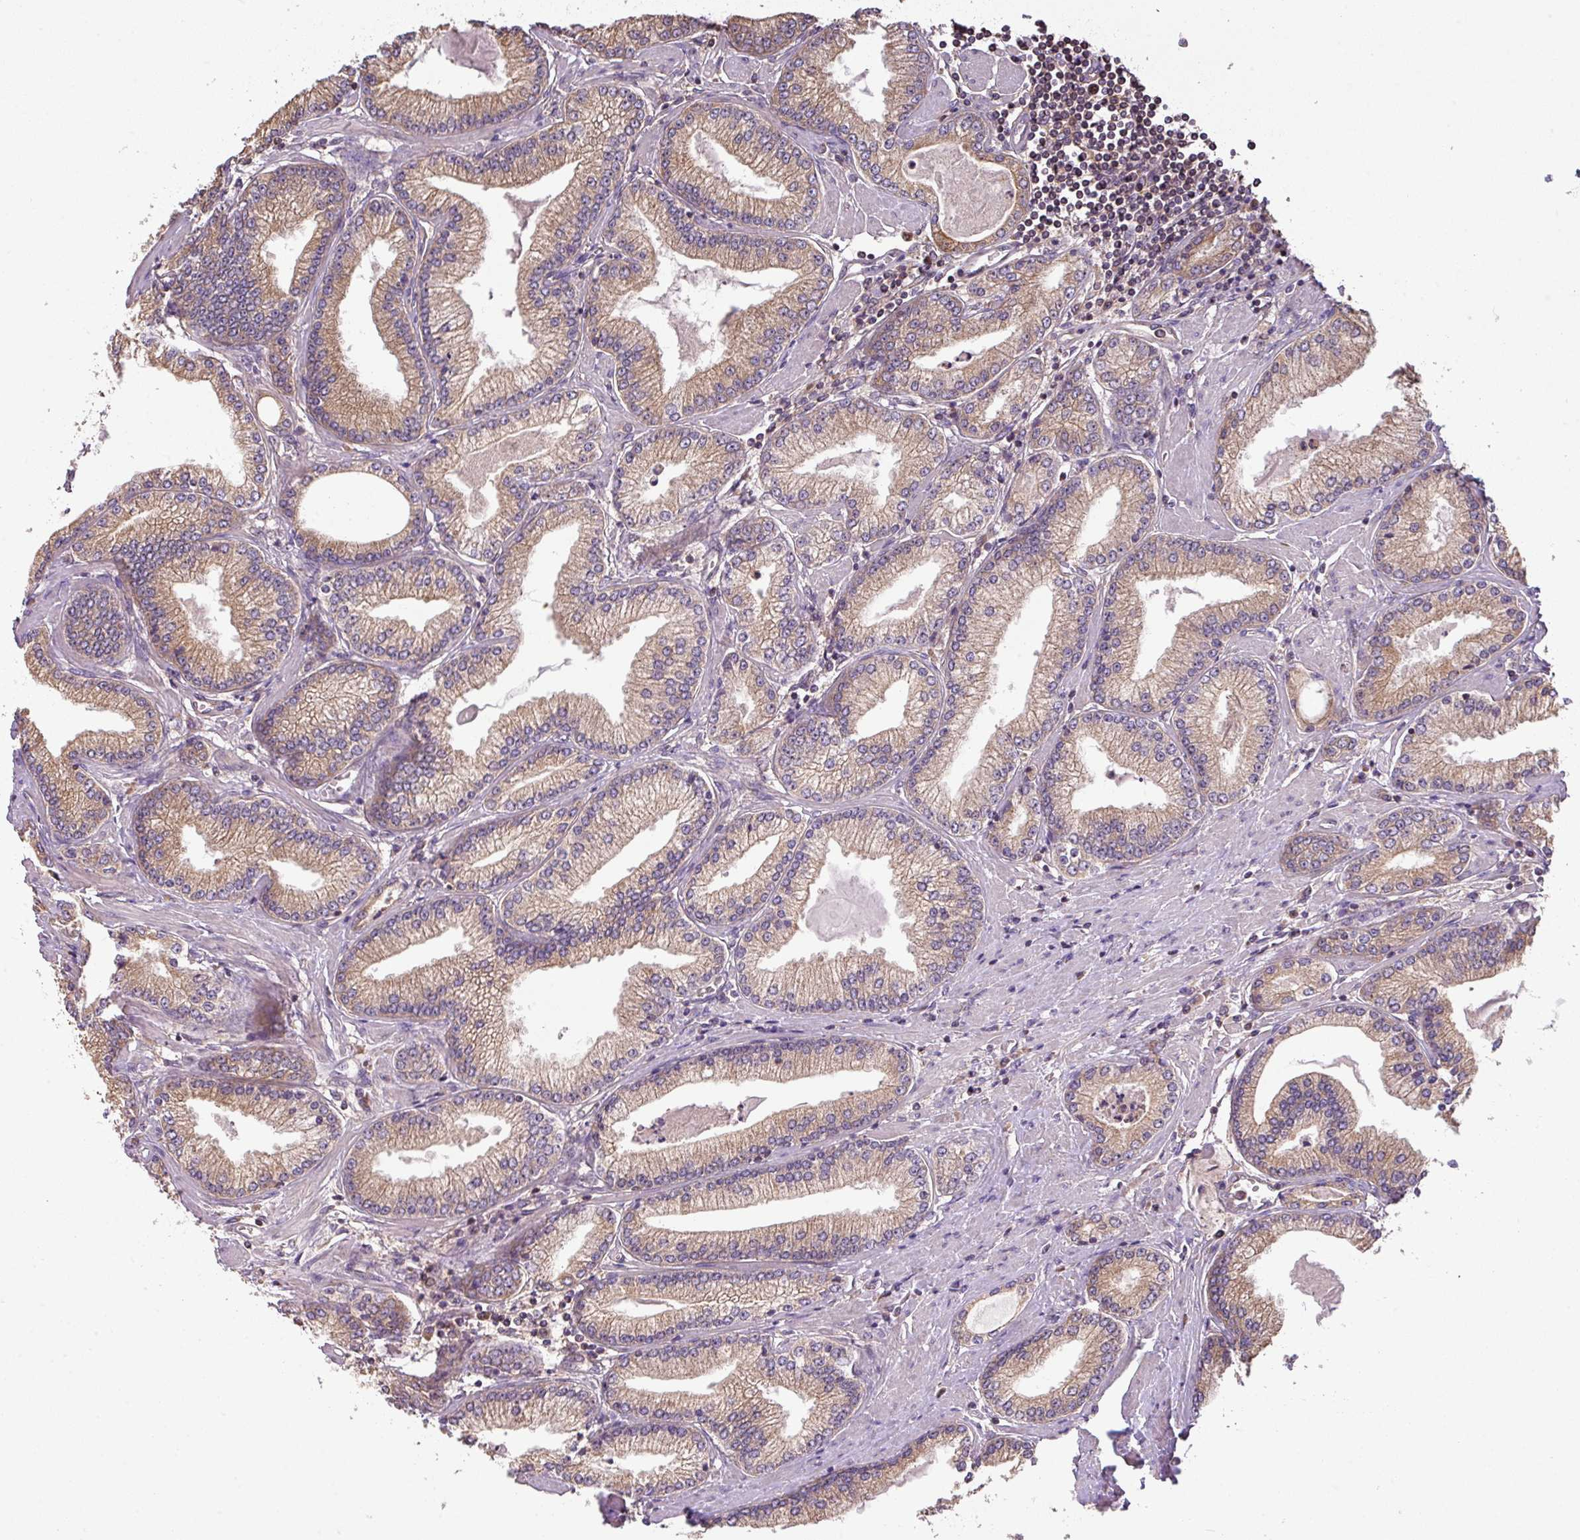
{"staining": {"intensity": "moderate", "quantity": "25%-75%", "location": "cytoplasmic/membranous"}, "tissue": "prostate cancer", "cell_type": "Tumor cells", "image_type": "cancer", "snomed": [{"axis": "morphology", "description": "Adenocarcinoma, High grade"}, {"axis": "topography", "description": "Prostate"}], "caption": "Immunohistochemistry (IHC) photomicrograph of human prostate cancer stained for a protein (brown), which reveals medium levels of moderate cytoplasmic/membranous staining in about 25%-75% of tumor cells.", "gene": "VENTX", "patient": {"sex": "male", "age": 66}}